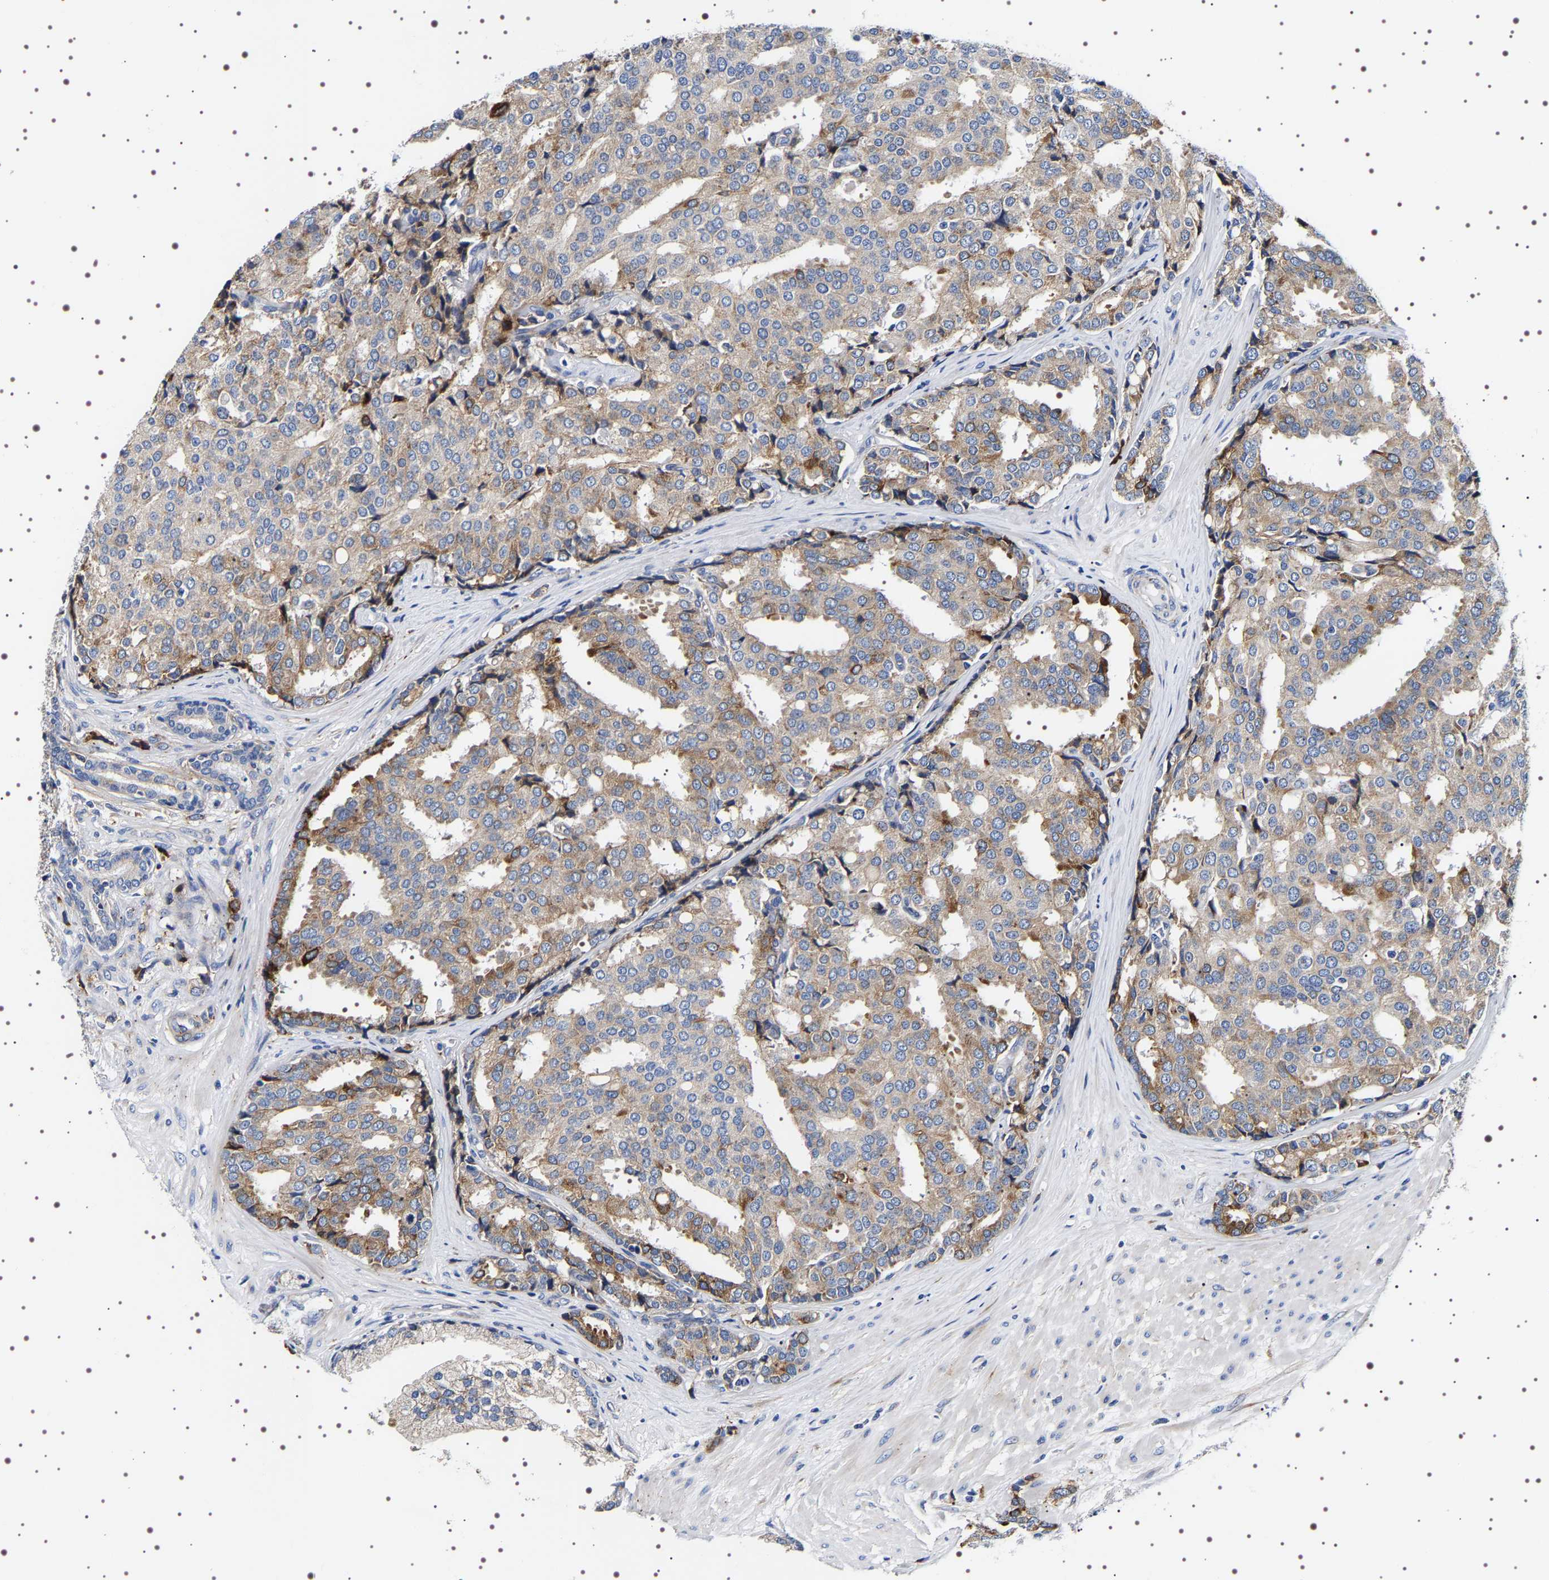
{"staining": {"intensity": "moderate", "quantity": ">75%", "location": "cytoplasmic/membranous"}, "tissue": "prostate cancer", "cell_type": "Tumor cells", "image_type": "cancer", "snomed": [{"axis": "morphology", "description": "Adenocarcinoma, High grade"}, {"axis": "topography", "description": "Prostate"}], "caption": "Moderate cytoplasmic/membranous staining is identified in approximately >75% of tumor cells in prostate cancer (adenocarcinoma (high-grade)).", "gene": "SQLE", "patient": {"sex": "male", "age": 50}}